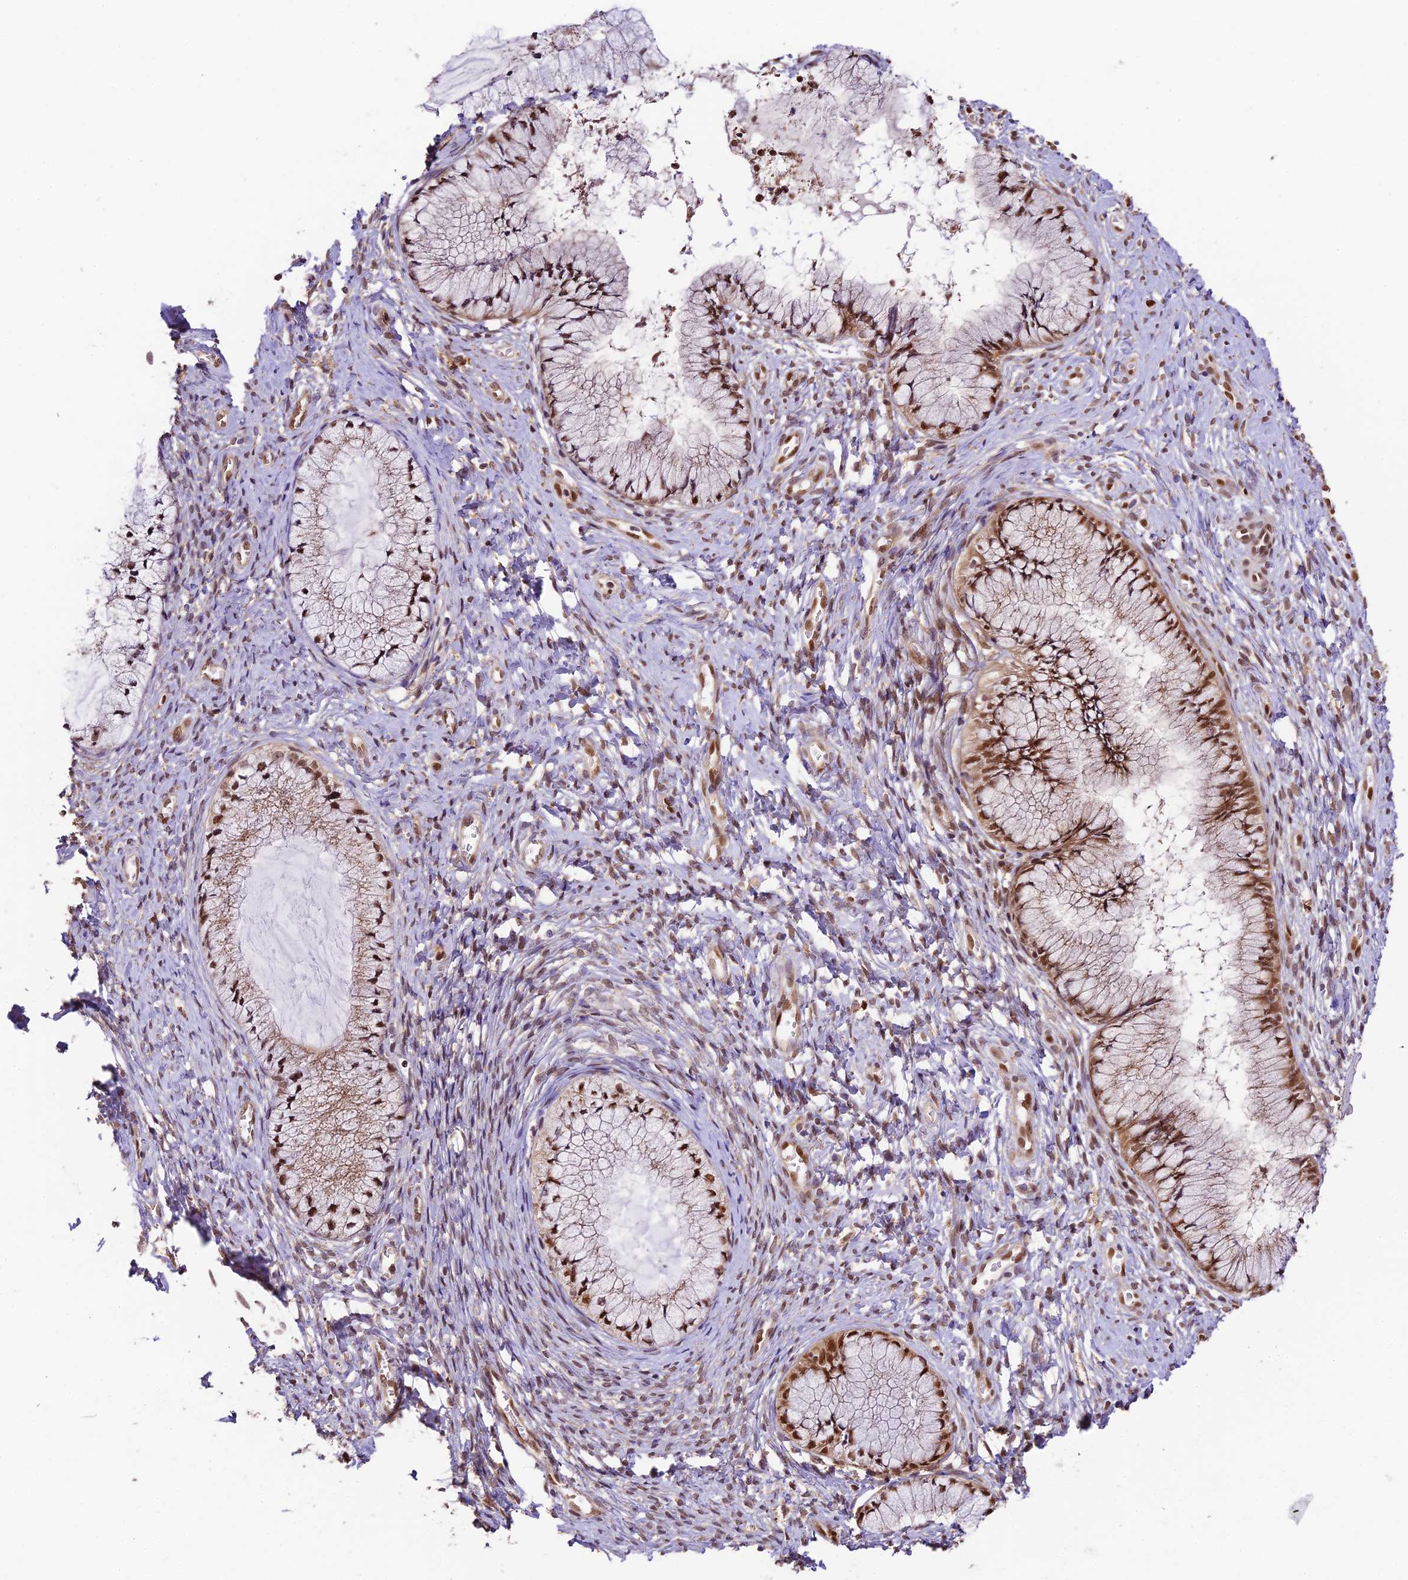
{"staining": {"intensity": "moderate", "quantity": "25%-75%", "location": "nuclear"}, "tissue": "cervix", "cell_type": "Glandular cells", "image_type": "normal", "snomed": [{"axis": "morphology", "description": "Normal tissue, NOS"}, {"axis": "topography", "description": "Cervix"}], "caption": "An image of cervix stained for a protein exhibits moderate nuclear brown staining in glandular cells. (DAB = brown stain, brightfield microscopy at high magnification).", "gene": "TRIM22", "patient": {"sex": "female", "age": 42}}